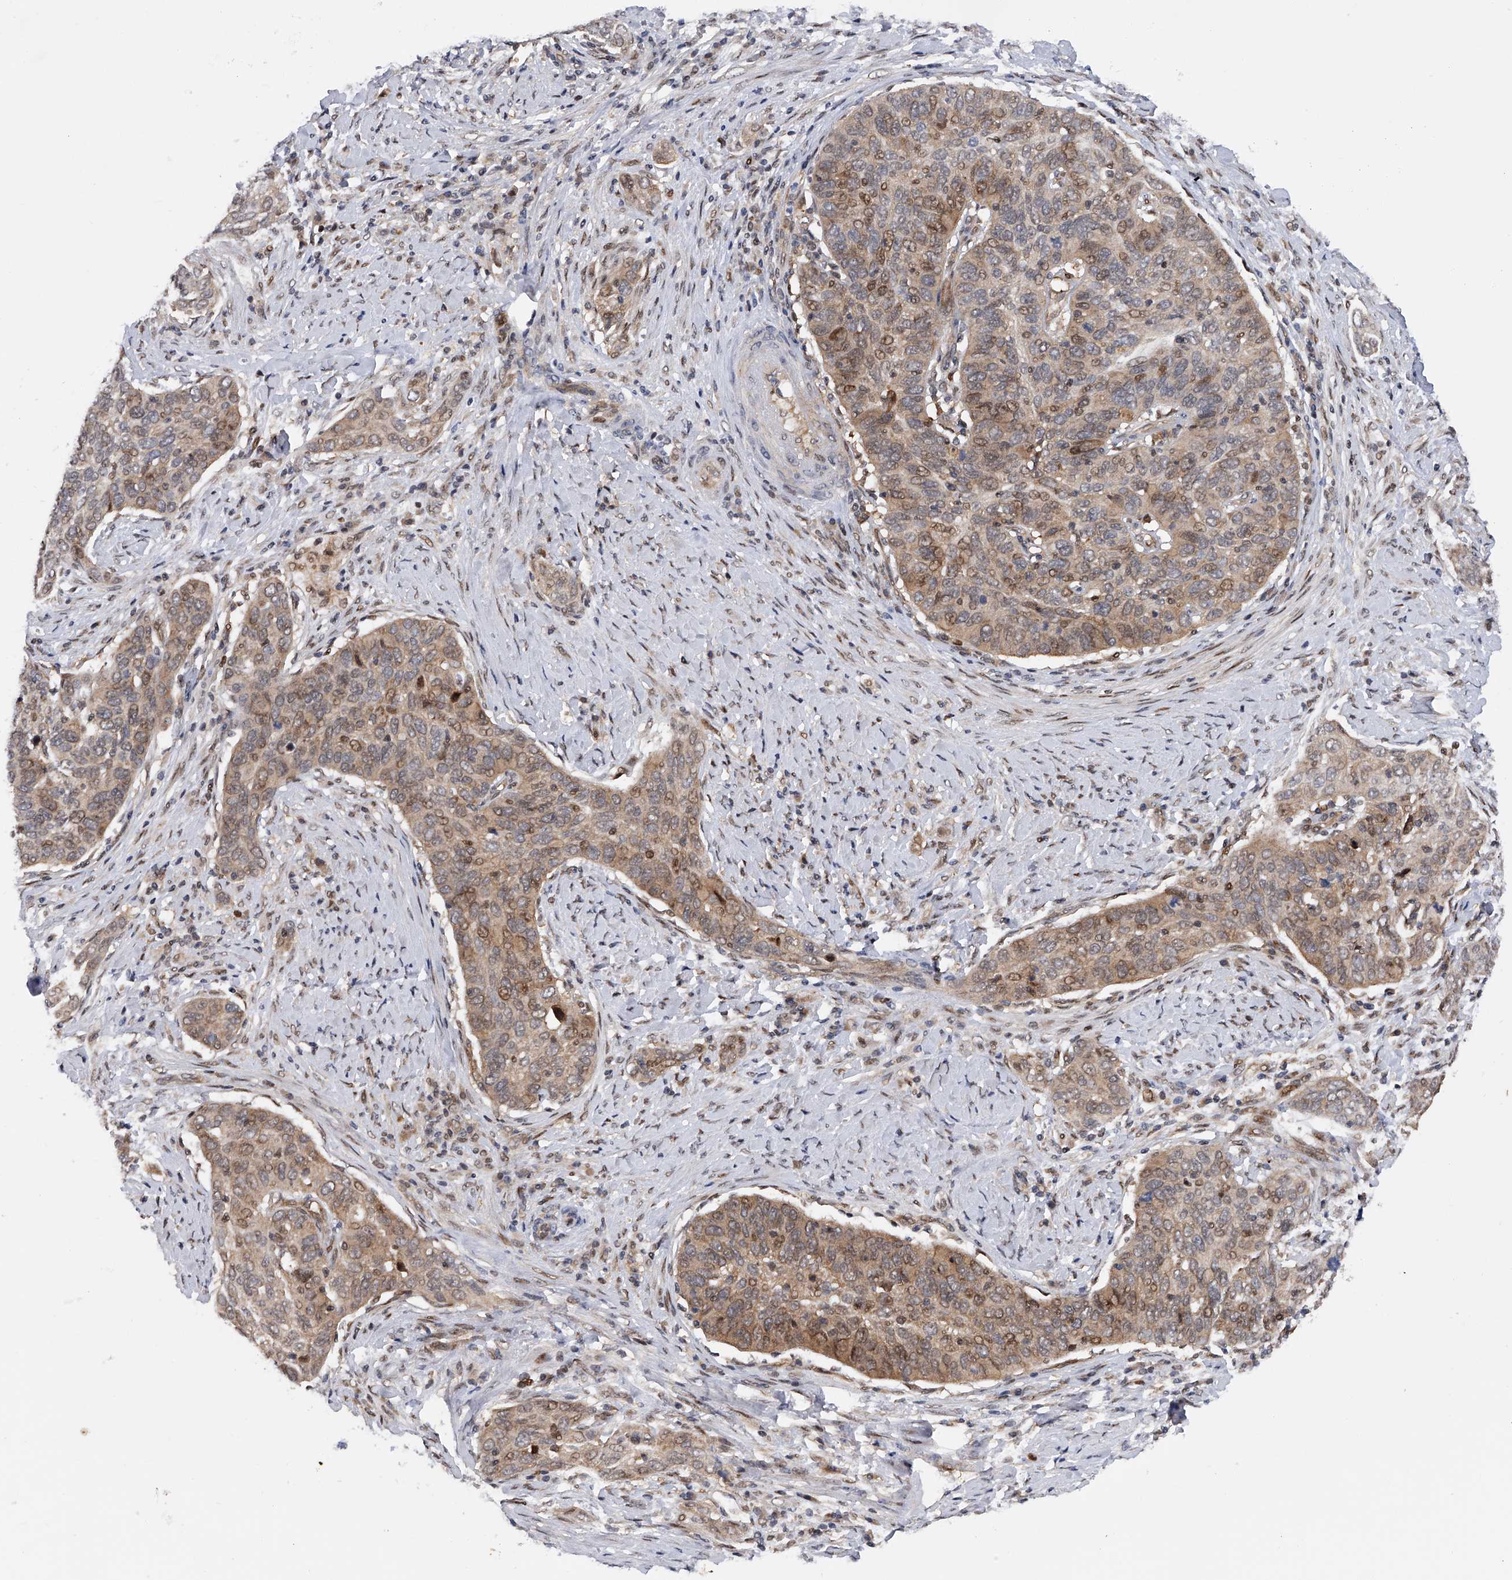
{"staining": {"intensity": "weak", "quantity": "25%-75%", "location": "cytoplasmic/membranous,nuclear"}, "tissue": "cervical cancer", "cell_type": "Tumor cells", "image_type": "cancer", "snomed": [{"axis": "morphology", "description": "Squamous cell carcinoma, NOS"}, {"axis": "topography", "description": "Cervix"}], "caption": "Brown immunohistochemical staining in human squamous cell carcinoma (cervical) exhibits weak cytoplasmic/membranous and nuclear positivity in approximately 25%-75% of tumor cells. (DAB IHC with brightfield microscopy, high magnification).", "gene": "RWDD2A", "patient": {"sex": "female", "age": 60}}